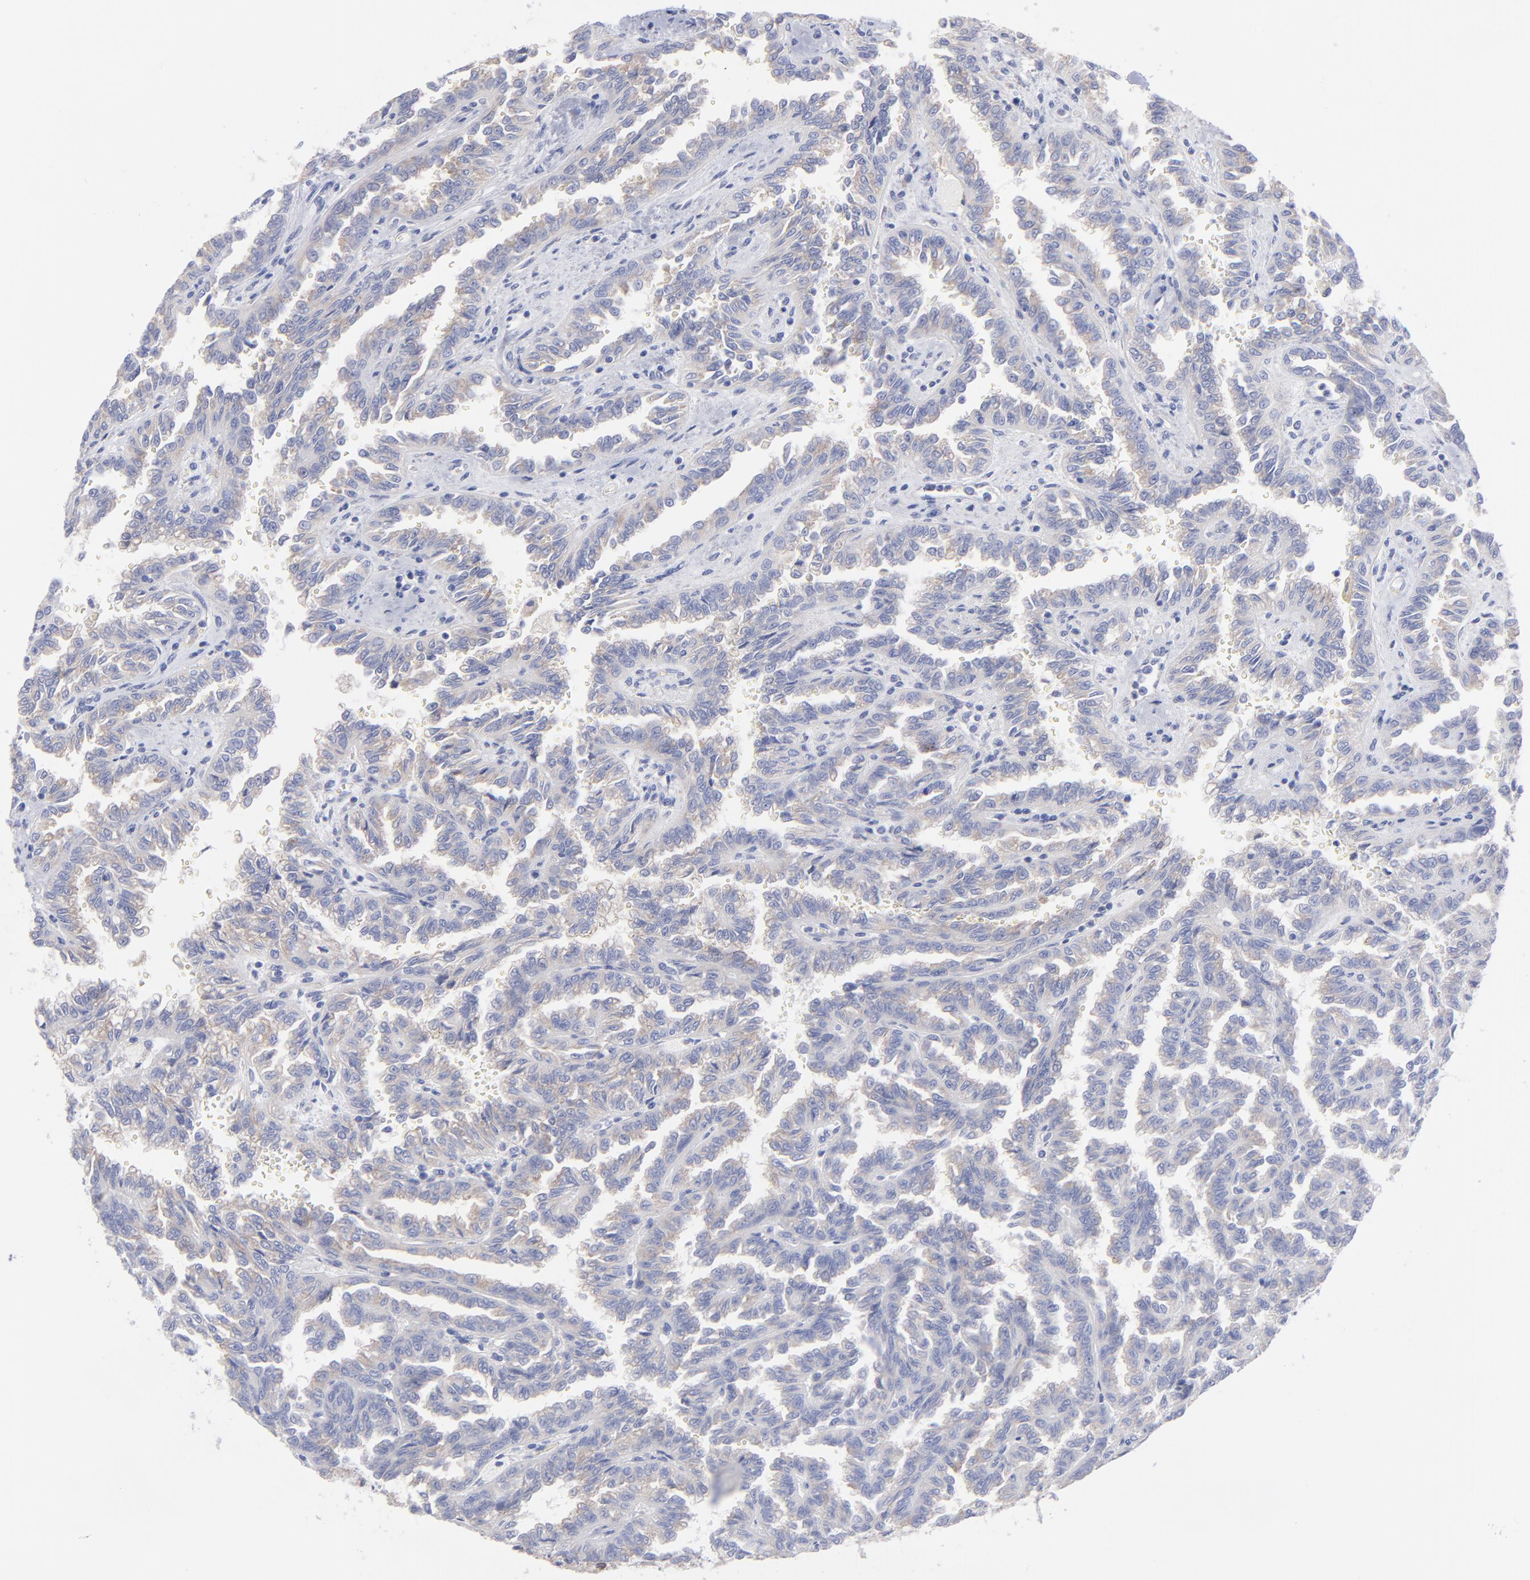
{"staining": {"intensity": "weak", "quantity": ">75%", "location": "cytoplasmic/membranous"}, "tissue": "renal cancer", "cell_type": "Tumor cells", "image_type": "cancer", "snomed": [{"axis": "morphology", "description": "Inflammation, NOS"}, {"axis": "morphology", "description": "Adenocarcinoma, NOS"}, {"axis": "topography", "description": "Kidney"}], "caption": "The immunohistochemical stain labels weak cytoplasmic/membranous expression in tumor cells of renal adenocarcinoma tissue.", "gene": "EIF2AK2", "patient": {"sex": "male", "age": 68}}